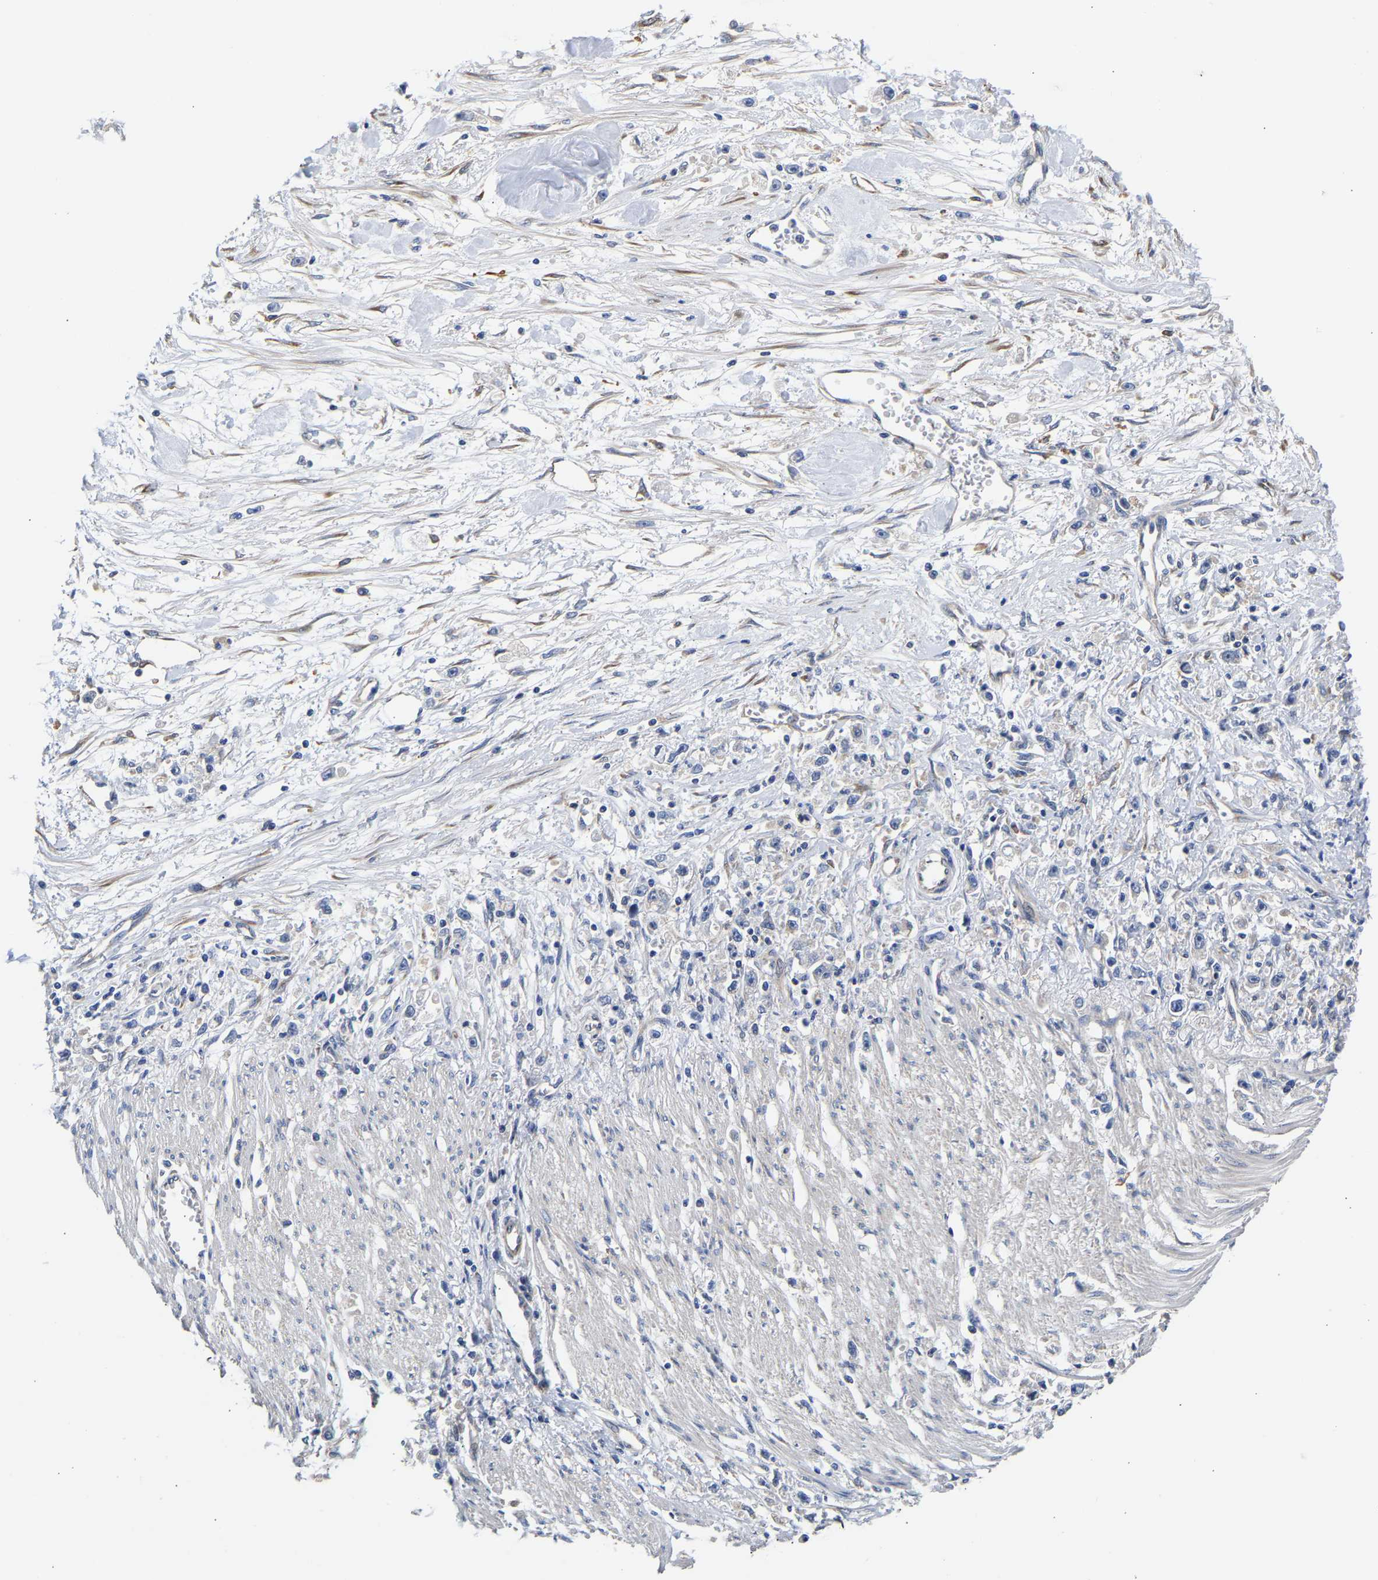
{"staining": {"intensity": "negative", "quantity": "none", "location": "none"}, "tissue": "stomach cancer", "cell_type": "Tumor cells", "image_type": "cancer", "snomed": [{"axis": "morphology", "description": "Adenocarcinoma, NOS"}, {"axis": "topography", "description": "Stomach"}], "caption": "Immunohistochemical staining of human stomach cancer (adenocarcinoma) displays no significant expression in tumor cells.", "gene": "CCDC6", "patient": {"sex": "female", "age": 59}}